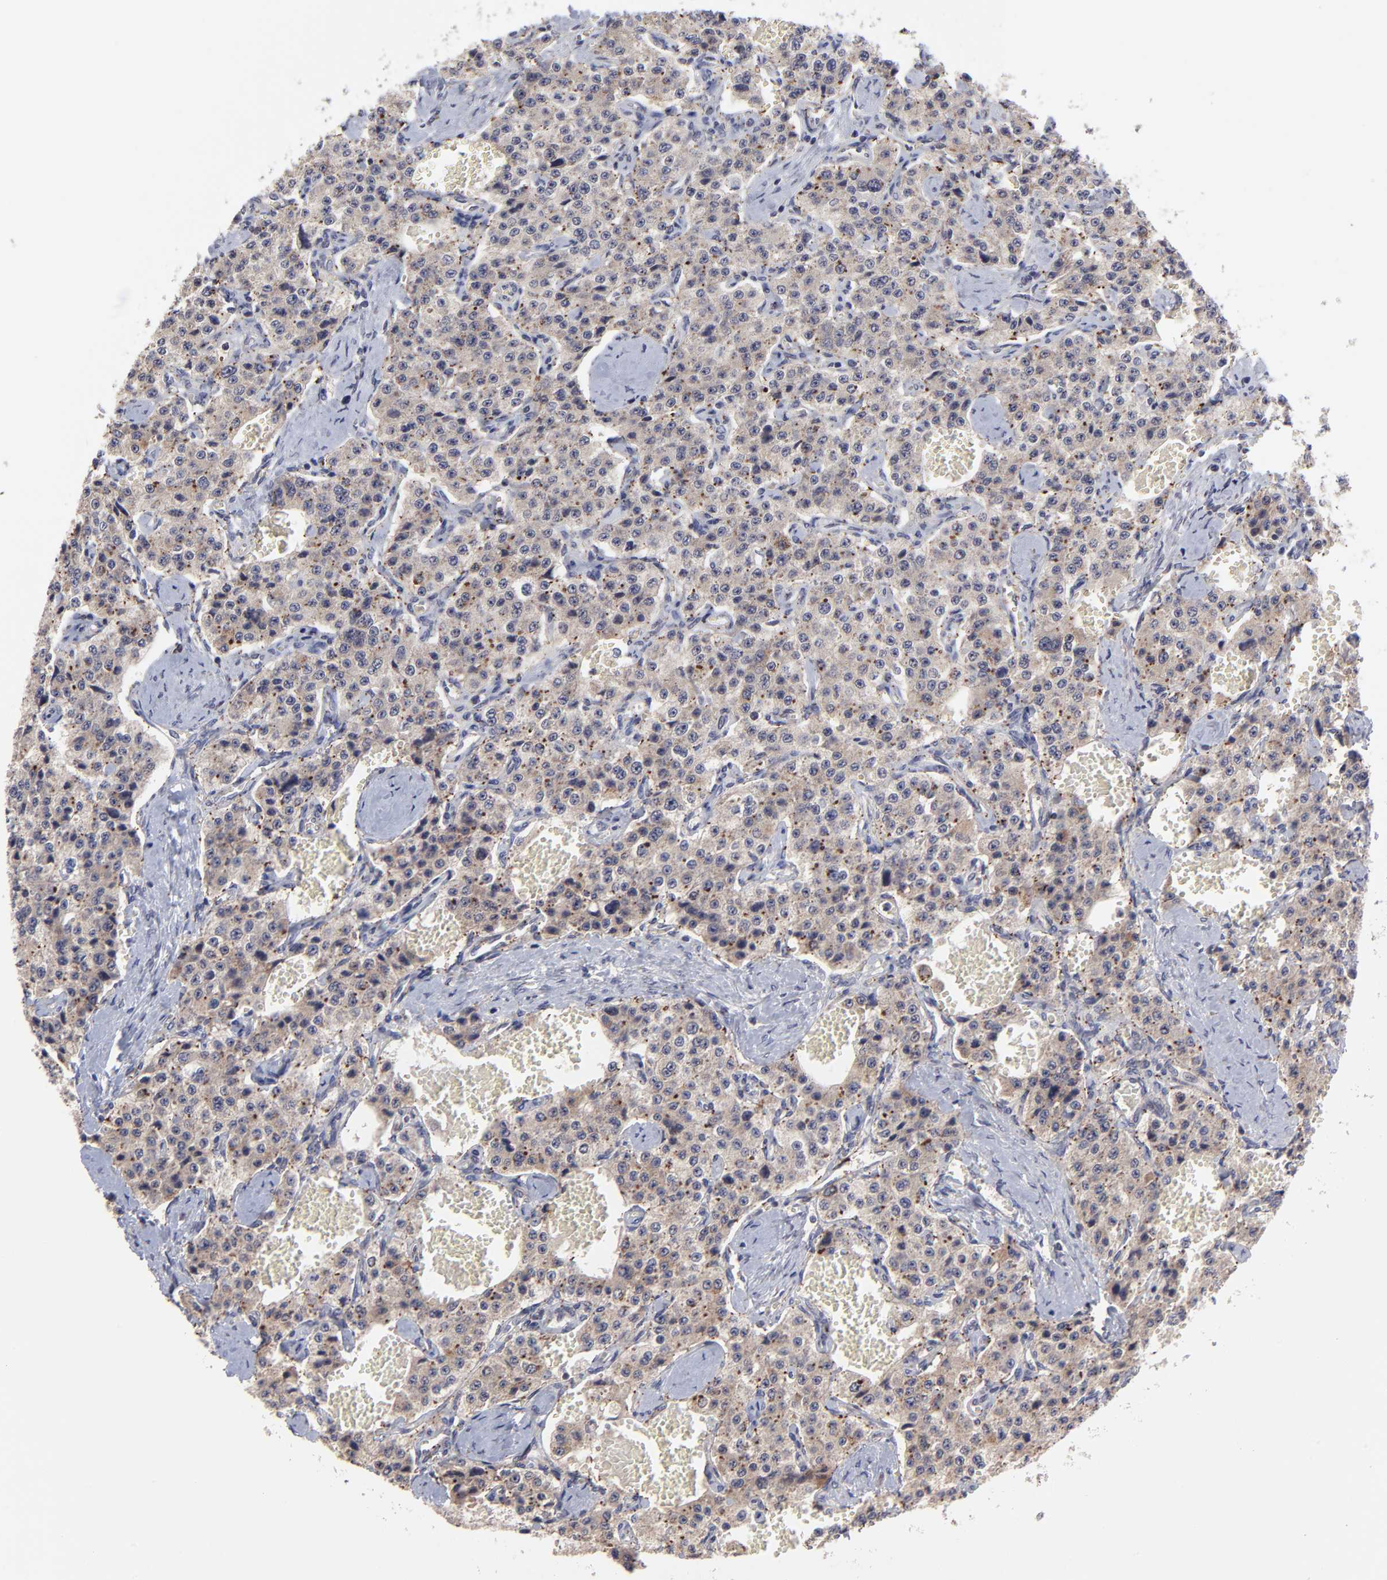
{"staining": {"intensity": "weak", "quantity": "25%-75%", "location": "cytoplasmic/membranous"}, "tissue": "carcinoid", "cell_type": "Tumor cells", "image_type": "cancer", "snomed": [{"axis": "morphology", "description": "Carcinoid, malignant, NOS"}, {"axis": "topography", "description": "Small intestine"}], "caption": "High-power microscopy captured an IHC micrograph of carcinoid, revealing weak cytoplasmic/membranous expression in about 25%-75% of tumor cells. The protein is stained brown, and the nuclei are stained in blue (DAB (3,3'-diaminobenzidine) IHC with brightfield microscopy, high magnification).", "gene": "ZNF419", "patient": {"sex": "male", "age": 52}}